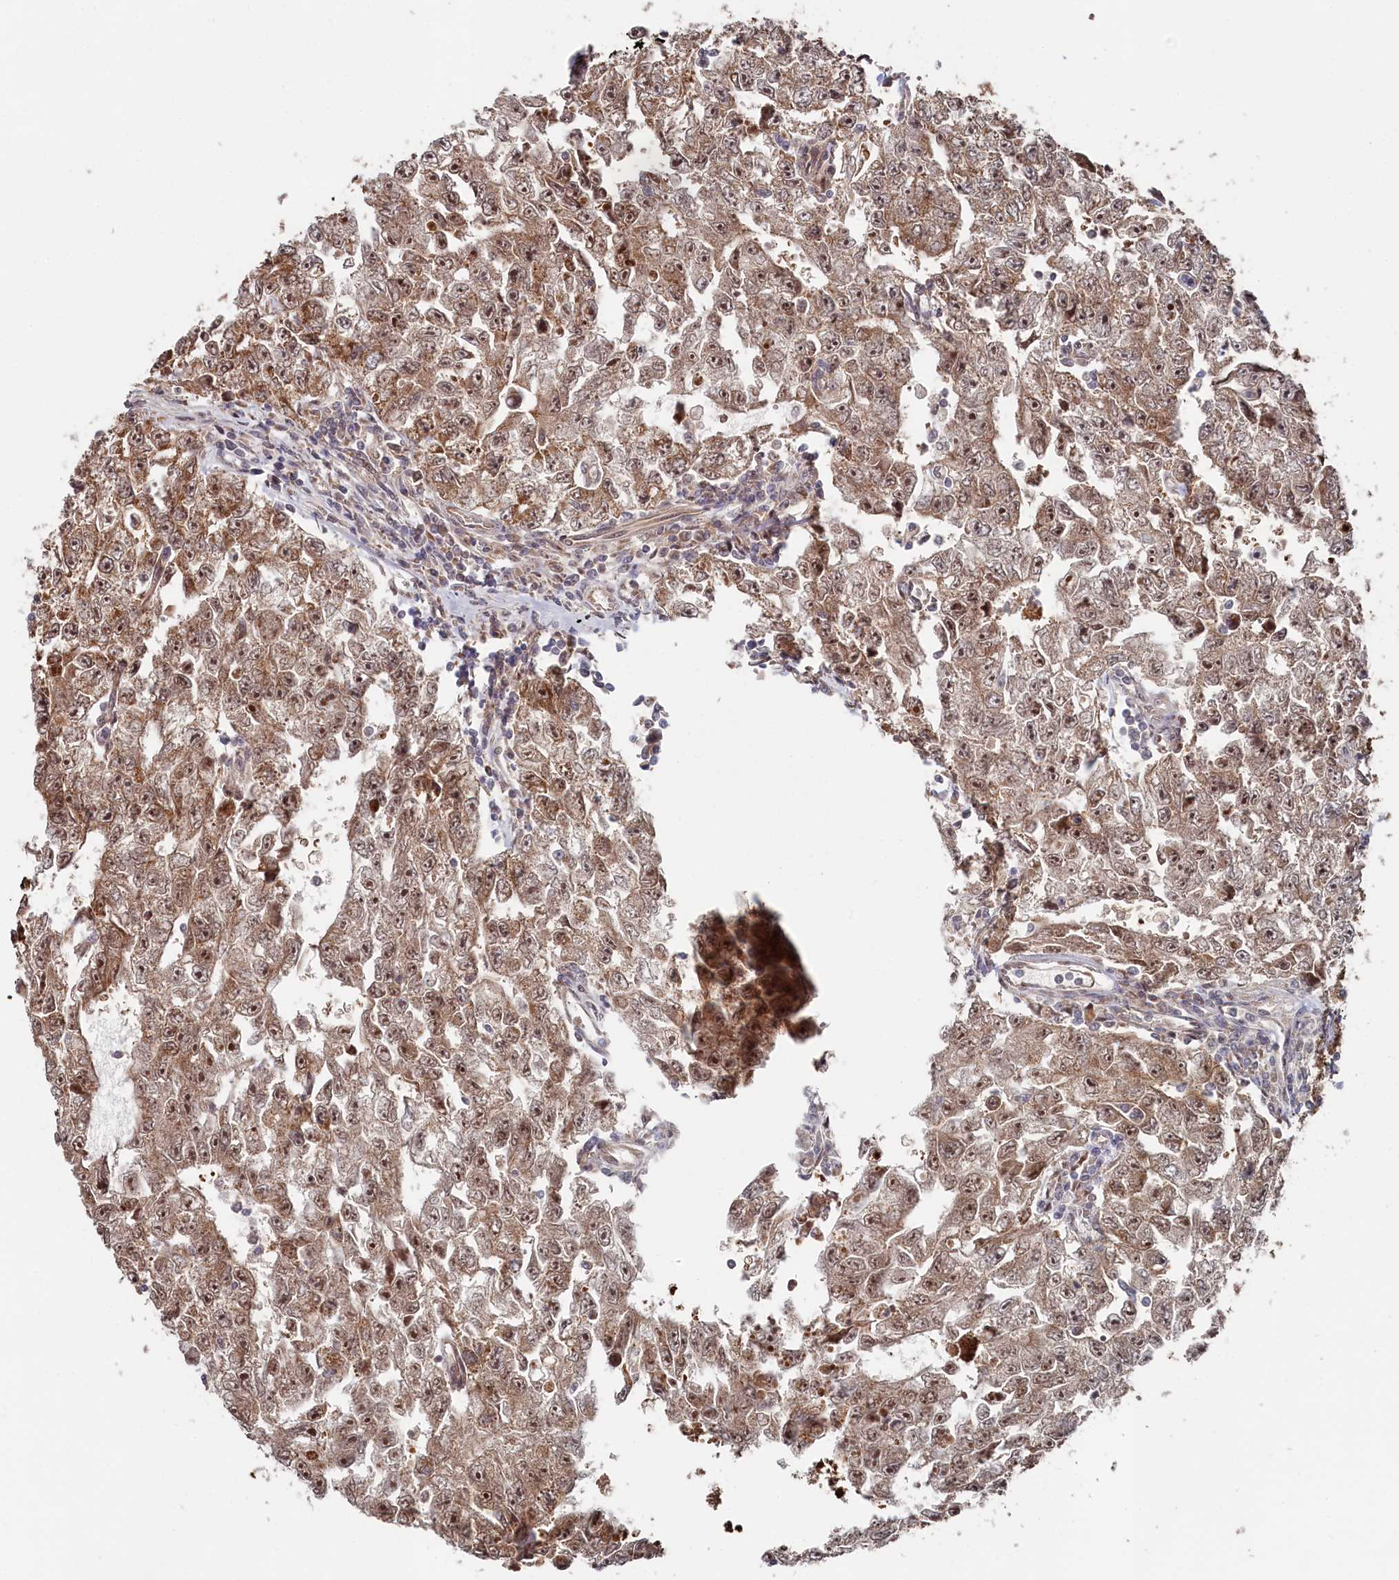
{"staining": {"intensity": "strong", "quantity": ">75%", "location": "cytoplasmic/membranous,nuclear"}, "tissue": "testis cancer", "cell_type": "Tumor cells", "image_type": "cancer", "snomed": [{"axis": "morphology", "description": "Carcinoma, Embryonal, NOS"}, {"axis": "topography", "description": "Testis"}], "caption": "Immunohistochemical staining of human testis embryonal carcinoma reveals high levels of strong cytoplasmic/membranous and nuclear protein positivity in about >75% of tumor cells.", "gene": "WAPL", "patient": {"sex": "male", "age": 17}}